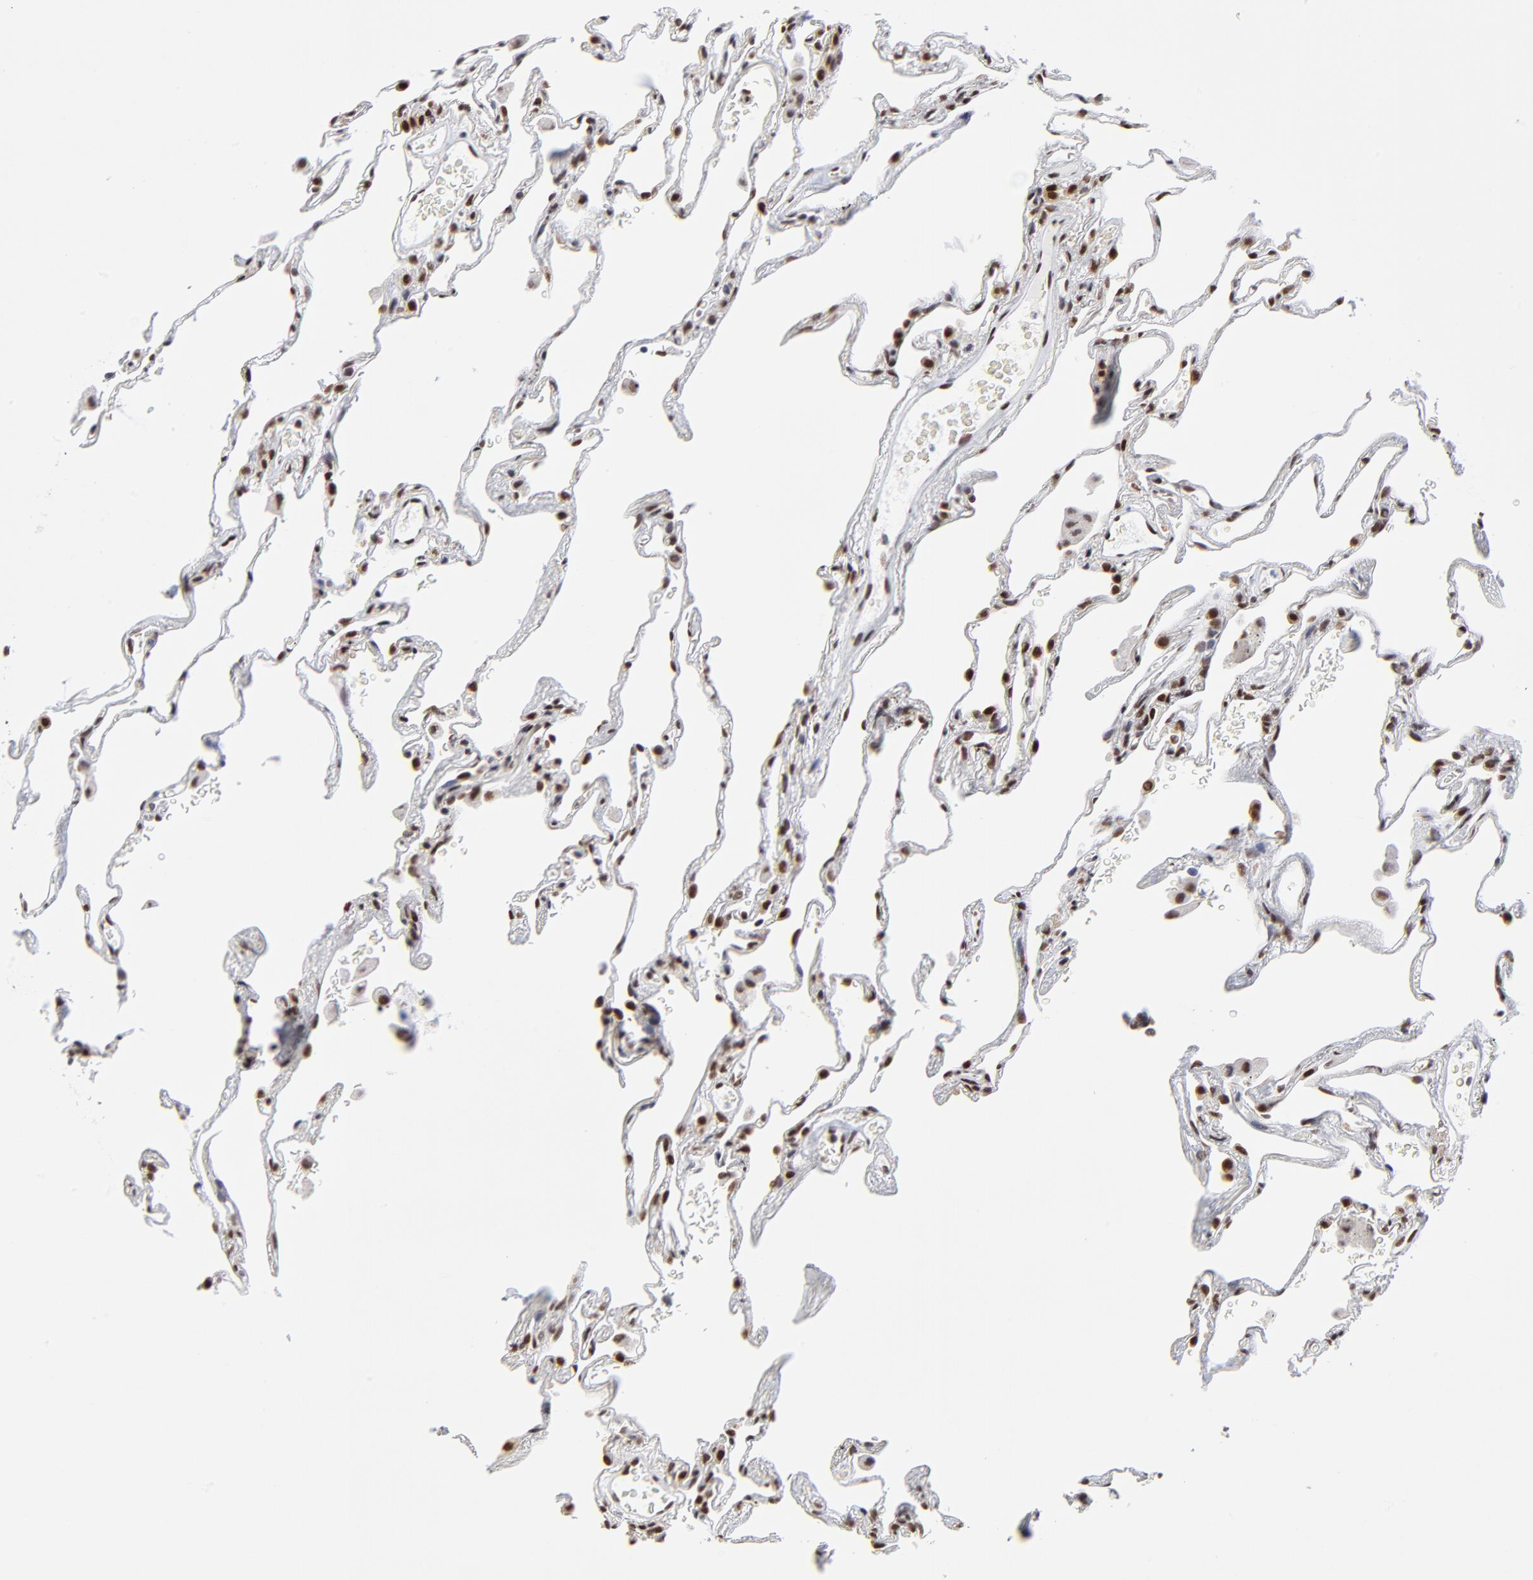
{"staining": {"intensity": "strong", "quantity": ">75%", "location": "nuclear"}, "tissue": "lung", "cell_type": "Alveolar cells", "image_type": "normal", "snomed": [{"axis": "morphology", "description": "Normal tissue, NOS"}, {"axis": "morphology", "description": "Inflammation, NOS"}, {"axis": "topography", "description": "Lung"}], "caption": "This histopathology image demonstrates immunohistochemistry staining of benign lung, with high strong nuclear positivity in approximately >75% of alveolar cells.", "gene": "ZMYM3", "patient": {"sex": "male", "age": 69}}